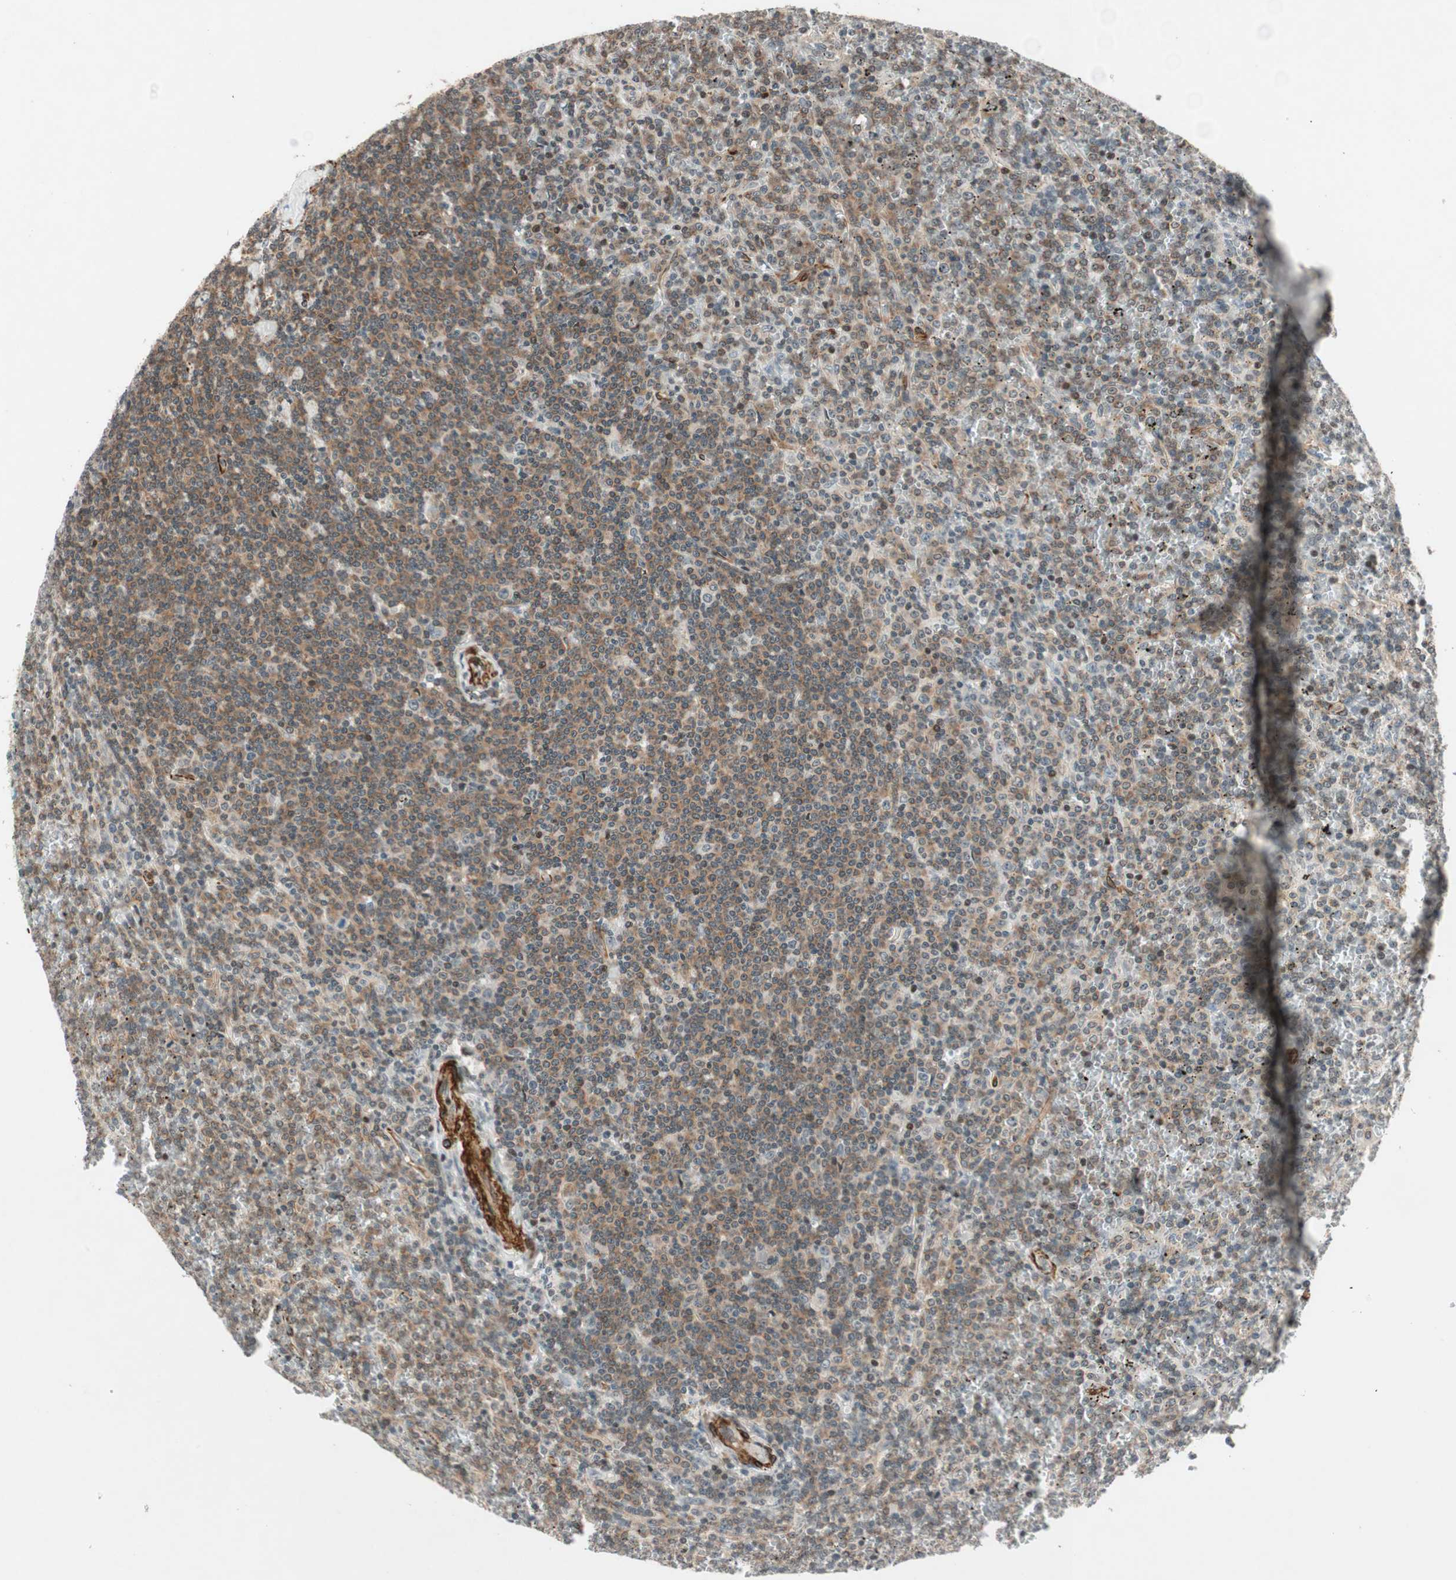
{"staining": {"intensity": "moderate", "quantity": ">75%", "location": "cytoplasmic/membranous"}, "tissue": "lymphoma", "cell_type": "Tumor cells", "image_type": "cancer", "snomed": [{"axis": "morphology", "description": "Malignant lymphoma, non-Hodgkin's type, Low grade"}, {"axis": "topography", "description": "Spleen"}], "caption": "Brown immunohistochemical staining in lymphoma reveals moderate cytoplasmic/membranous expression in about >75% of tumor cells. Immunohistochemistry (ihc) stains the protein in brown and the nuclei are stained blue.", "gene": "CDK19", "patient": {"sex": "female", "age": 19}}